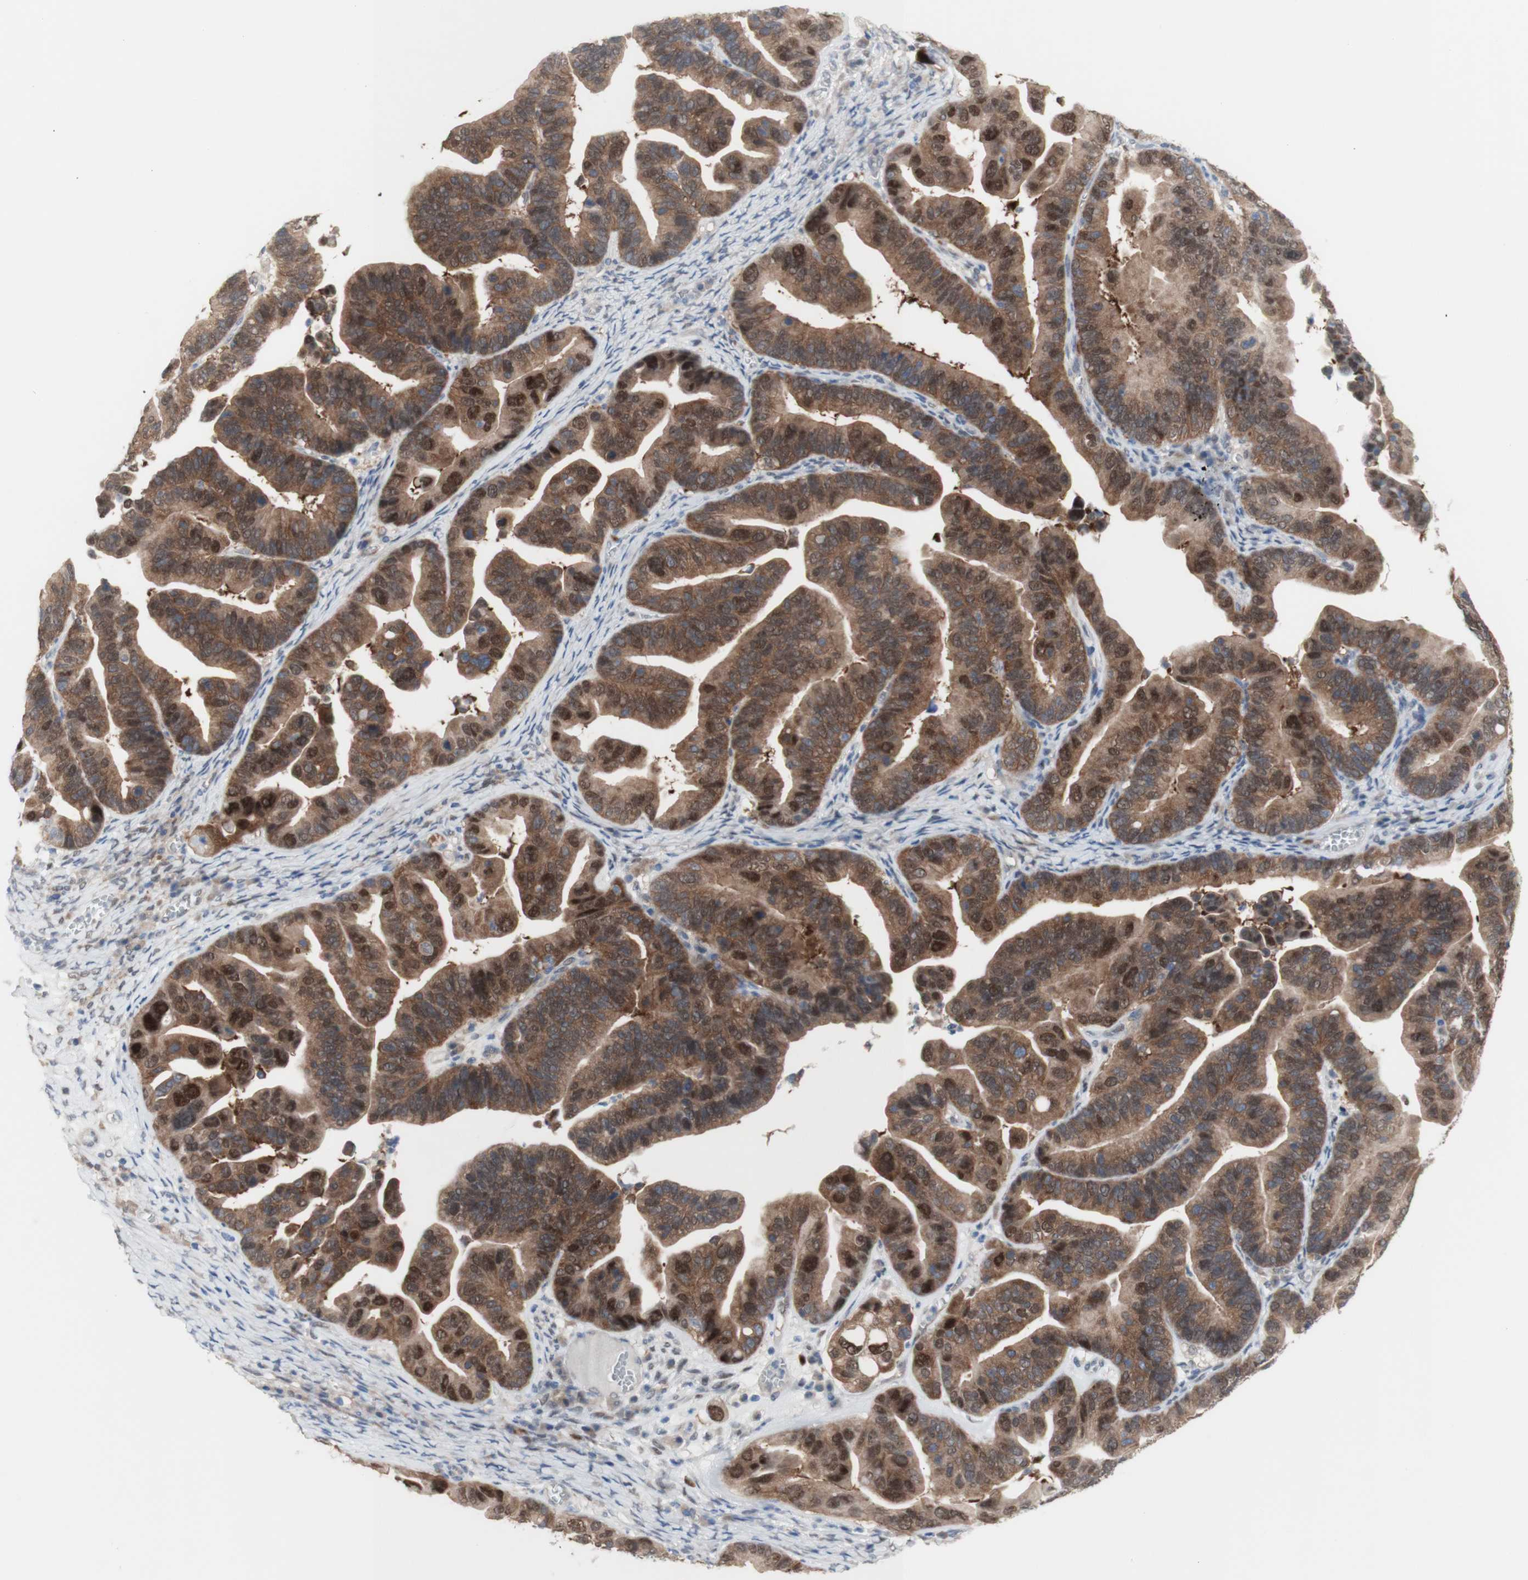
{"staining": {"intensity": "moderate", "quantity": ">75%", "location": "cytoplasmic/membranous,nuclear"}, "tissue": "ovarian cancer", "cell_type": "Tumor cells", "image_type": "cancer", "snomed": [{"axis": "morphology", "description": "Cystadenocarcinoma, serous, NOS"}, {"axis": "topography", "description": "Ovary"}], "caption": "A photomicrograph showing moderate cytoplasmic/membranous and nuclear expression in about >75% of tumor cells in ovarian cancer (serous cystadenocarcinoma), as visualized by brown immunohistochemical staining.", "gene": "PRMT5", "patient": {"sex": "female", "age": 56}}